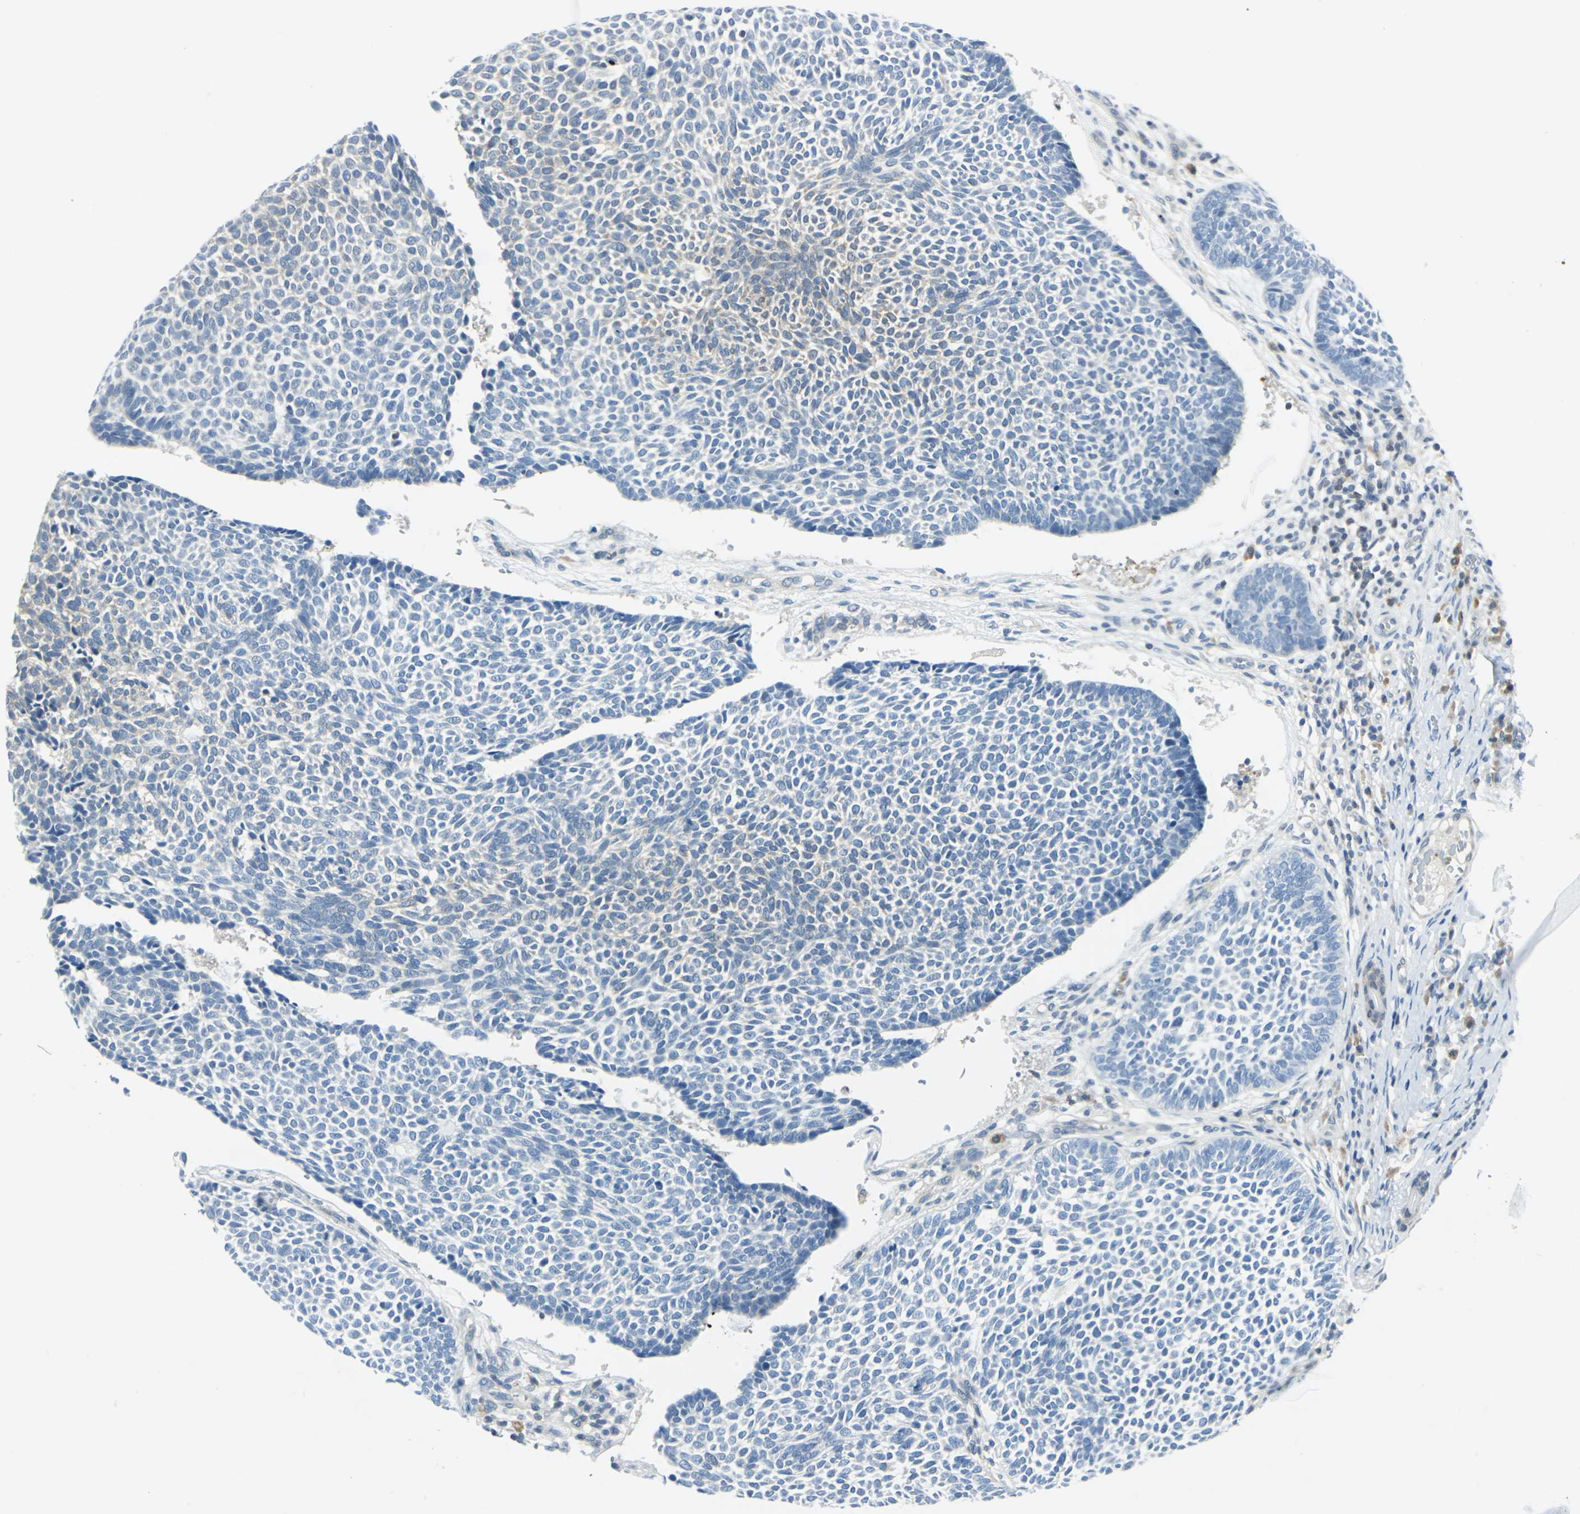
{"staining": {"intensity": "moderate", "quantity": "<25%", "location": "cytoplasmic/membranous"}, "tissue": "skin cancer", "cell_type": "Tumor cells", "image_type": "cancer", "snomed": [{"axis": "morphology", "description": "Normal tissue, NOS"}, {"axis": "morphology", "description": "Basal cell carcinoma"}, {"axis": "topography", "description": "Skin"}], "caption": "This is a photomicrograph of immunohistochemistry (IHC) staining of basal cell carcinoma (skin), which shows moderate expression in the cytoplasmic/membranous of tumor cells.", "gene": "ALDOA", "patient": {"sex": "male", "age": 87}}